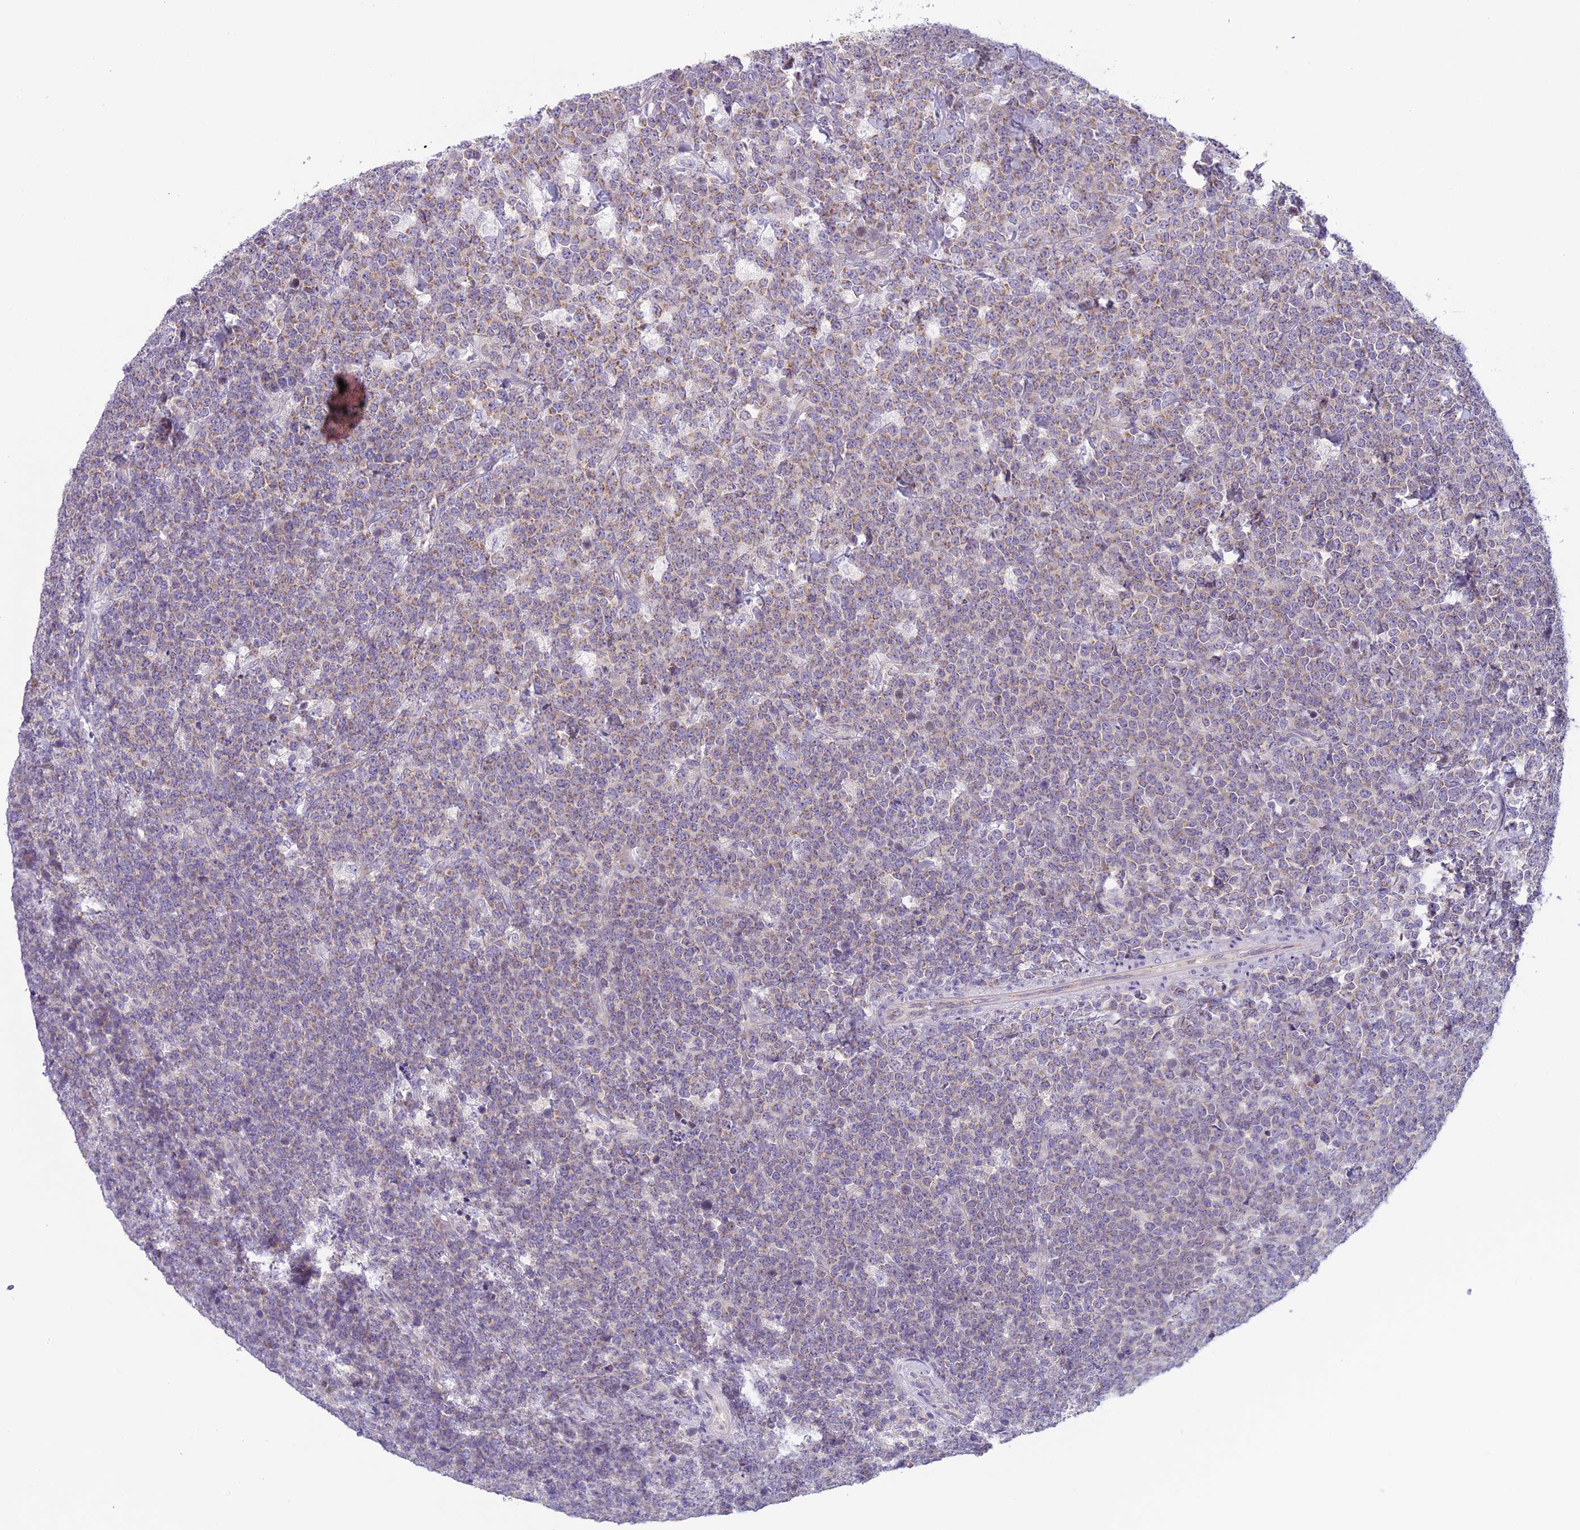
{"staining": {"intensity": "weak", "quantity": "<25%", "location": "cytoplasmic/membranous"}, "tissue": "lymphoma", "cell_type": "Tumor cells", "image_type": "cancer", "snomed": [{"axis": "morphology", "description": "Malignant lymphoma, non-Hodgkin's type, High grade"}, {"axis": "topography", "description": "Small intestine"}], "caption": "Immunohistochemistry (IHC) image of neoplastic tissue: lymphoma stained with DAB (3,3'-diaminobenzidine) exhibits no significant protein expression in tumor cells. Nuclei are stained in blue.", "gene": "ARHGEF37", "patient": {"sex": "male", "age": 8}}